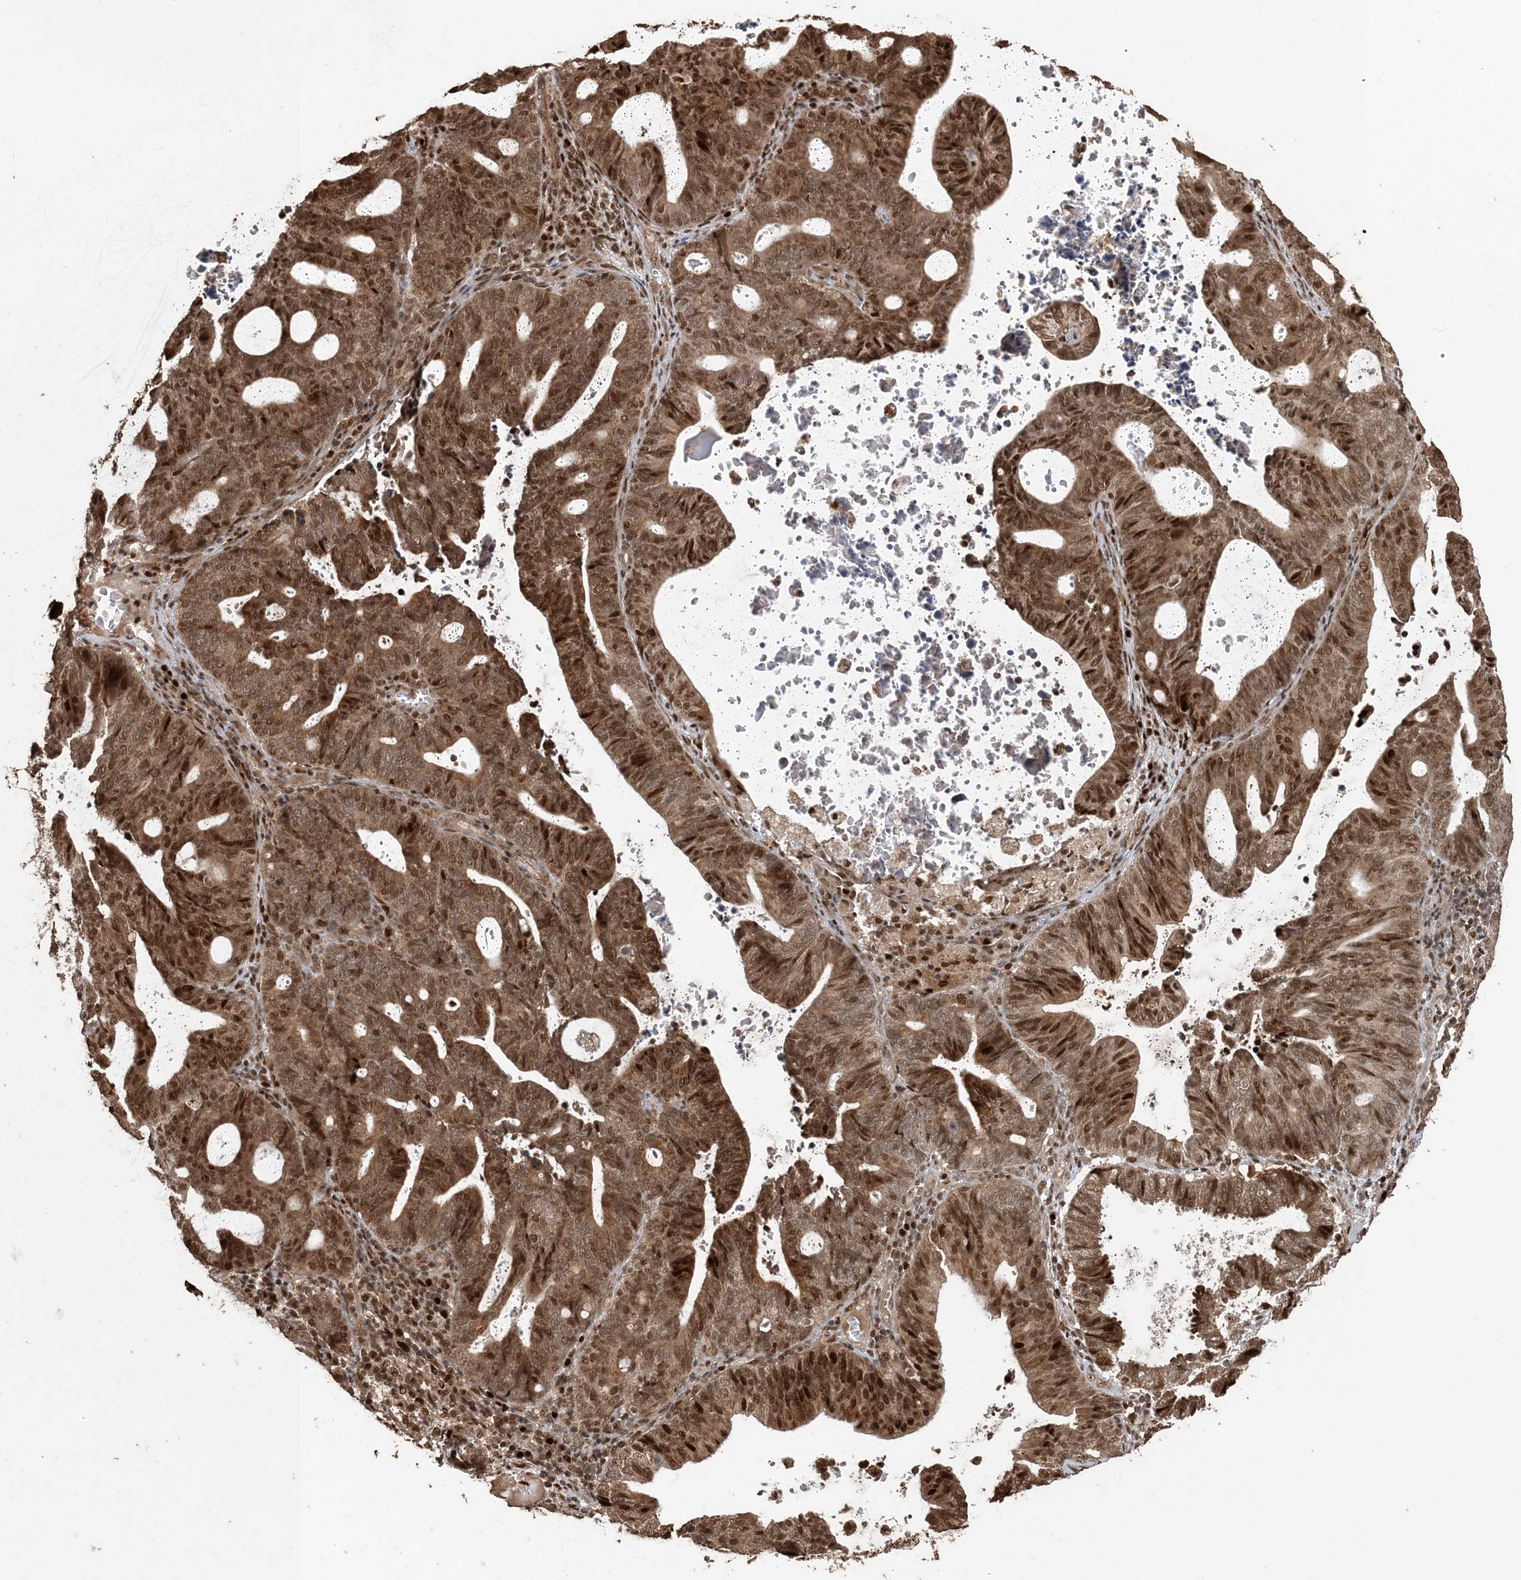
{"staining": {"intensity": "strong", "quantity": ">75%", "location": "cytoplasmic/membranous,nuclear"}, "tissue": "endometrial cancer", "cell_type": "Tumor cells", "image_type": "cancer", "snomed": [{"axis": "morphology", "description": "Adenocarcinoma, NOS"}, {"axis": "topography", "description": "Uterus"}], "caption": "Immunohistochemistry (IHC) staining of endometrial adenocarcinoma, which exhibits high levels of strong cytoplasmic/membranous and nuclear expression in approximately >75% of tumor cells indicating strong cytoplasmic/membranous and nuclear protein positivity. The staining was performed using DAB (brown) for protein detection and nuclei were counterstained in hematoxylin (blue).", "gene": "ATP13A2", "patient": {"sex": "female", "age": 83}}